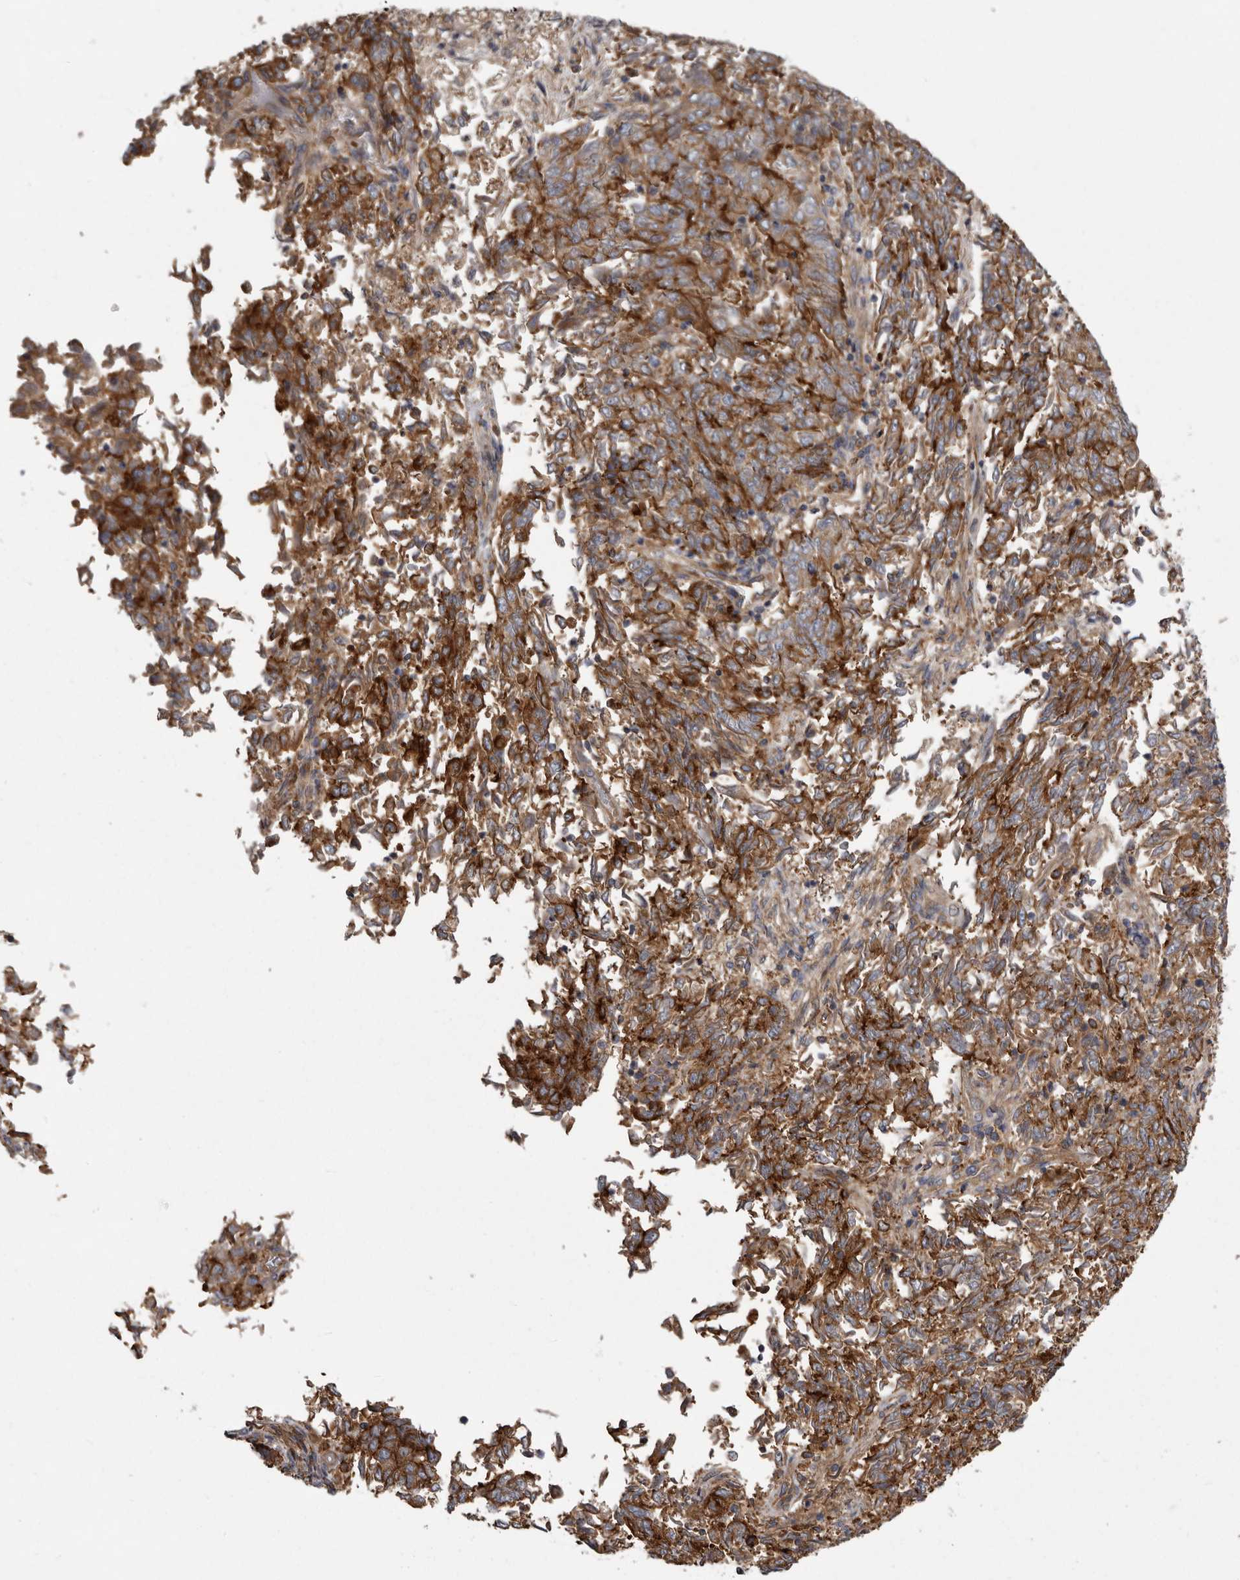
{"staining": {"intensity": "strong", "quantity": ">75%", "location": "cytoplasmic/membranous"}, "tissue": "endometrial cancer", "cell_type": "Tumor cells", "image_type": "cancer", "snomed": [{"axis": "morphology", "description": "Adenocarcinoma, NOS"}, {"axis": "topography", "description": "Endometrium"}], "caption": "Strong cytoplasmic/membranous protein staining is appreciated in approximately >75% of tumor cells in endometrial adenocarcinoma.", "gene": "ENAH", "patient": {"sex": "female", "age": 80}}